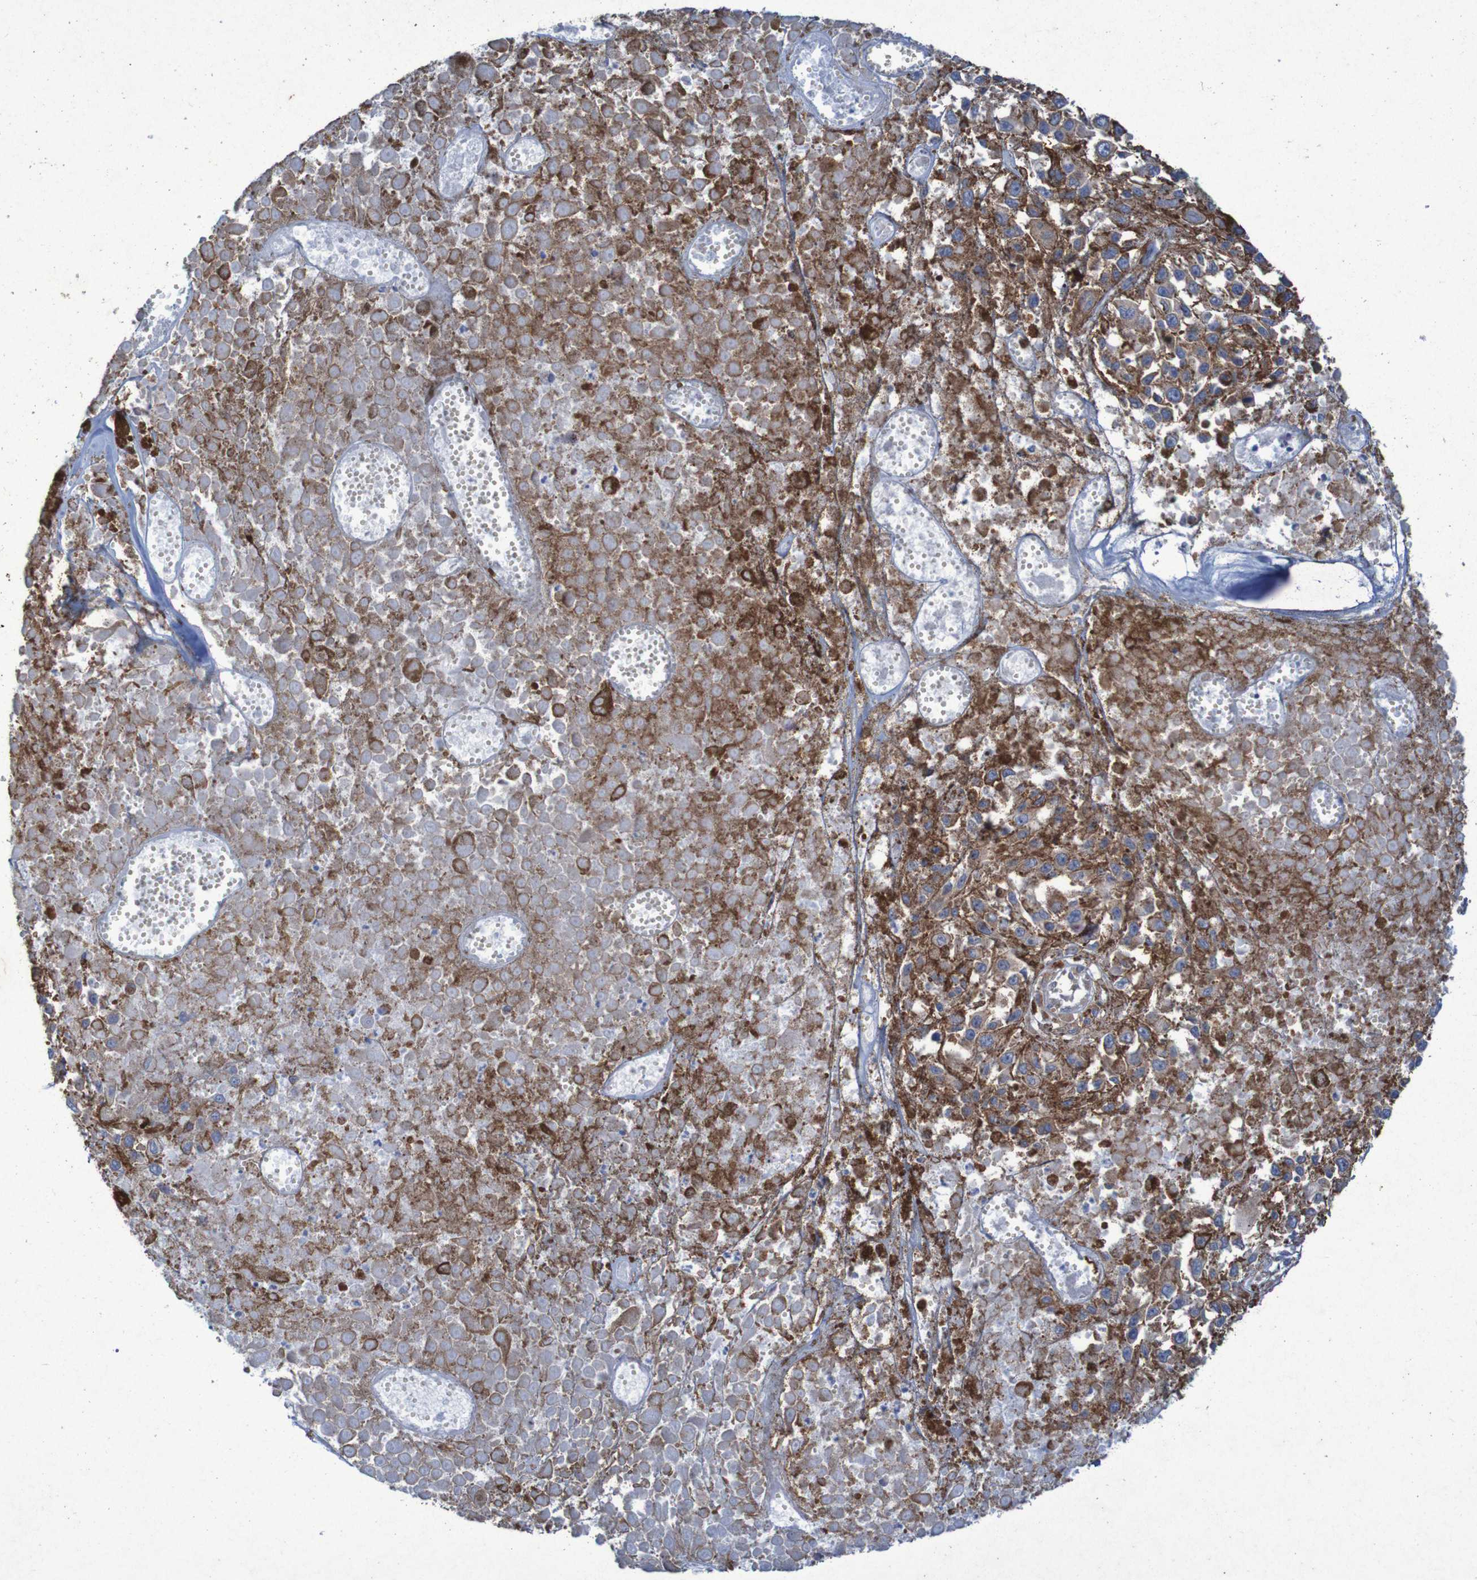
{"staining": {"intensity": "moderate", "quantity": ">75%", "location": "cytoplasmic/membranous"}, "tissue": "melanoma", "cell_type": "Tumor cells", "image_type": "cancer", "snomed": [{"axis": "morphology", "description": "Malignant melanoma, Metastatic site"}, {"axis": "topography", "description": "Lymph node"}], "caption": "Tumor cells display medium levels of moderate cytoplasmic/membranous expression in approximately >75% of cells in malignant melanoma (metastatic site).", "gene": "RPL10", "patient": {"sex": "male", "age": 59}}